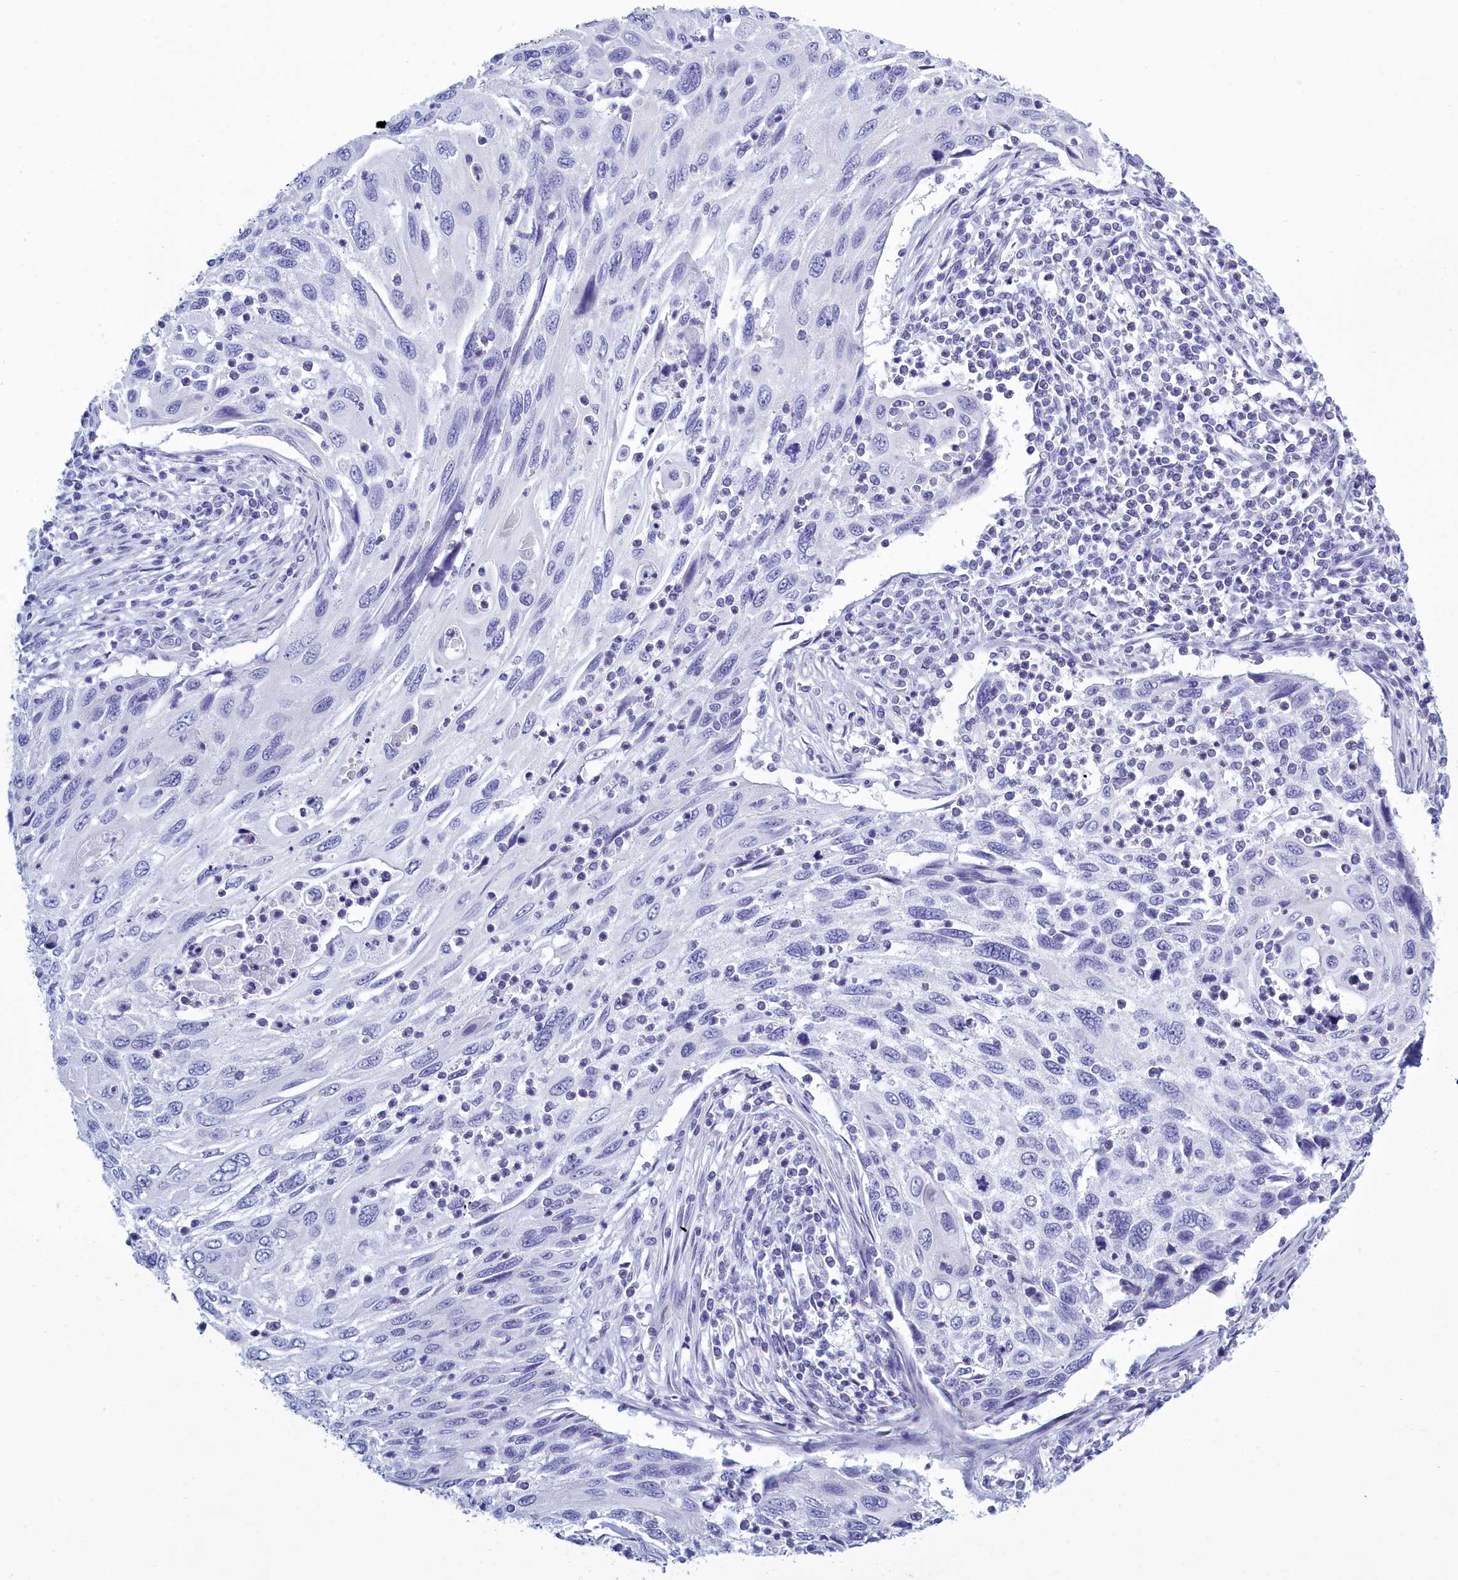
{"staining": {"intensity": "negative", "quantity": "none", "location": "none"}, "tissue": "cervical cancer", "cell_type": "Tumor cells", "image_type": "cancer", "snomed": [{"axis": "morphology", "description": "Squamous cell carcinoma, NOS"}, {"axis": "topography", "description": "Cervix"}], "caption": "A micrograph of cervical cancer stained for a protein exhibits no brown staining in tumor cells.", "gene": "TMEM97", "patient": {"sex": "female", "age": 70}}